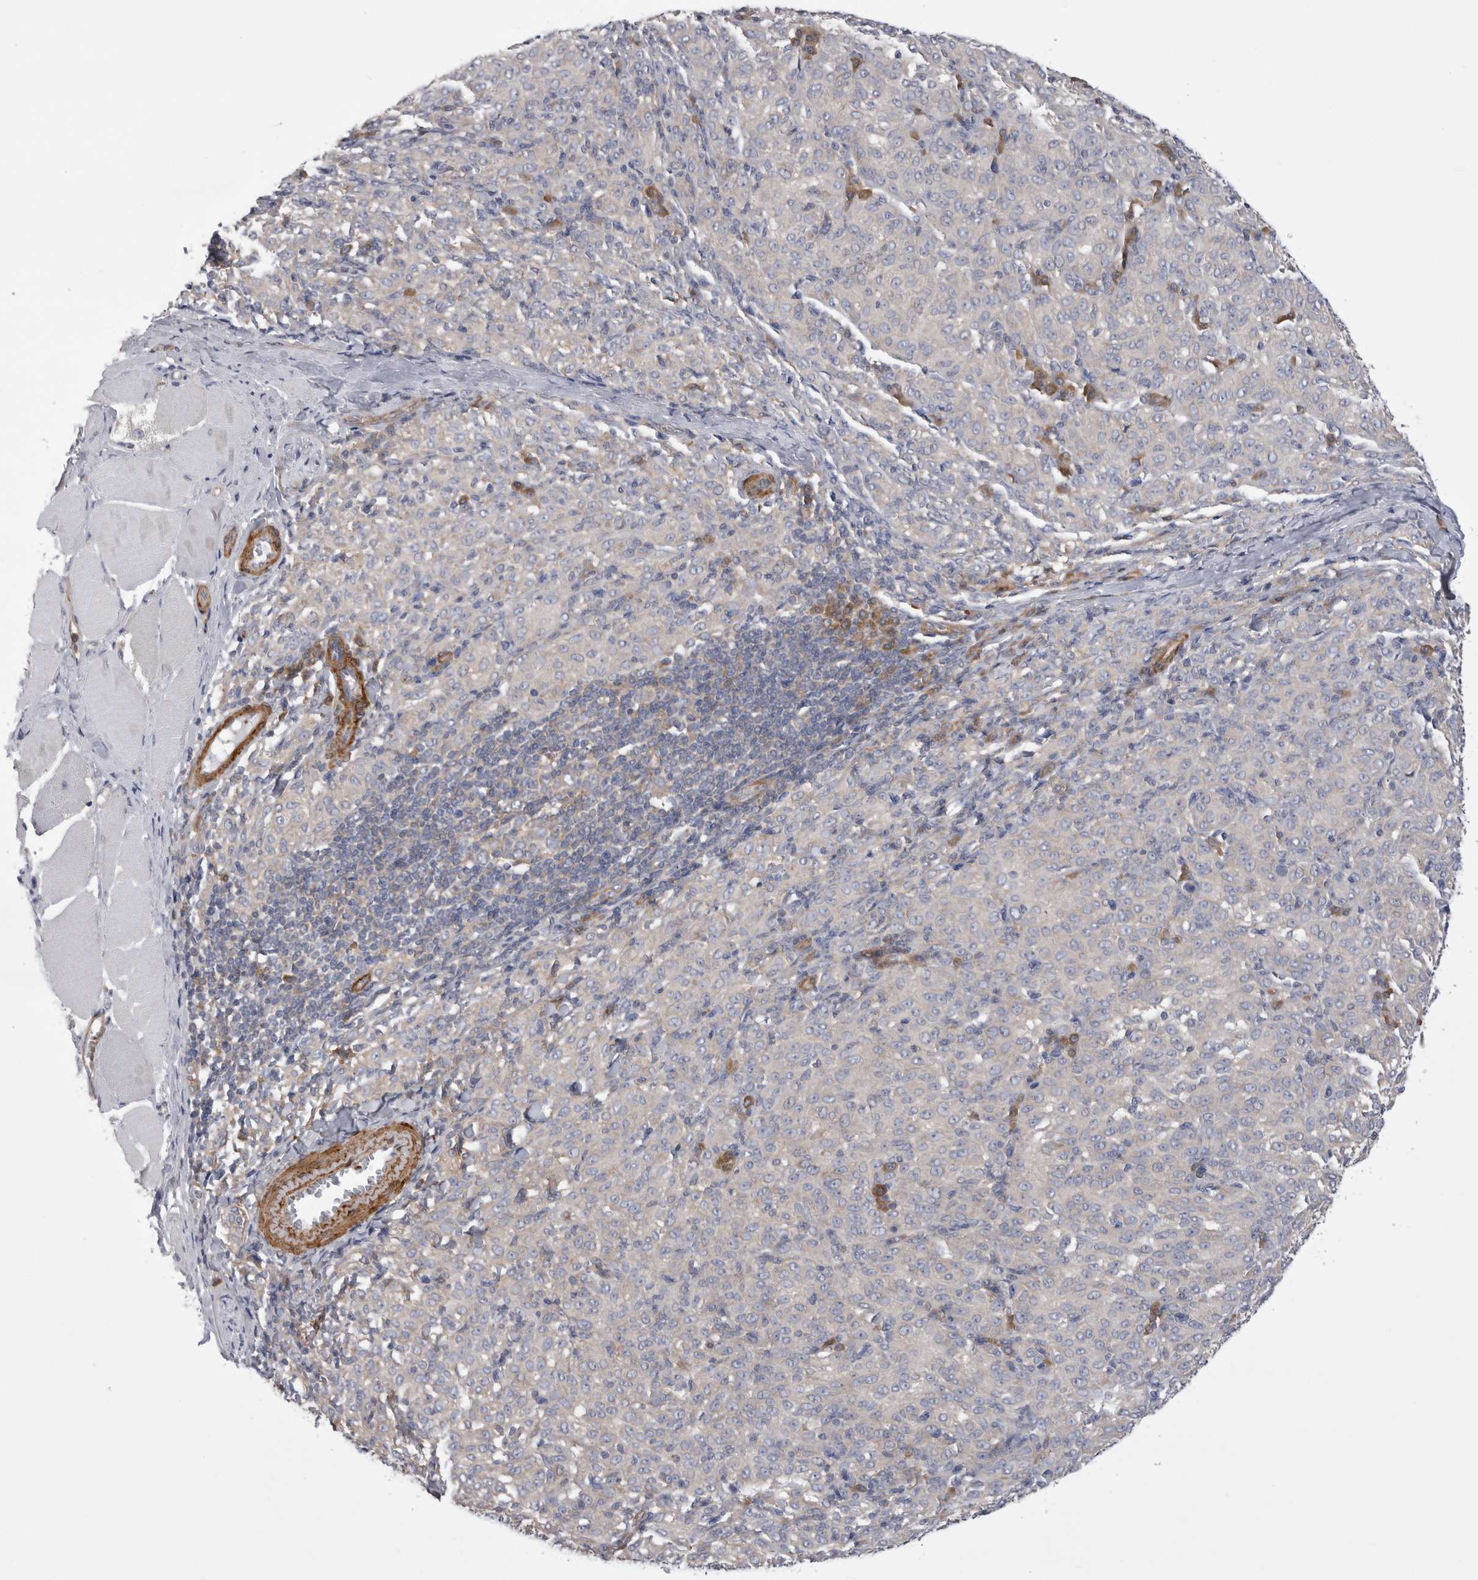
{"staining": {"intensity": "negative", "quantity": "none", "location": "none"}, "tissue": "melanoma", "cell_type": "Tumor cells", "image_type": "cancer", "snomed": [{"axis": "morphology", "description": "Malignant melanoma, NOS"}, {"axis": "topography", "description": "Skin"}], "caption": "High power microscopy image of an IHC histopathology image of malignant melanoma, revealing no significant staining in tumor cells.", "gene": "EPRS1", "patient": {"sex": "female", "age": 72}}